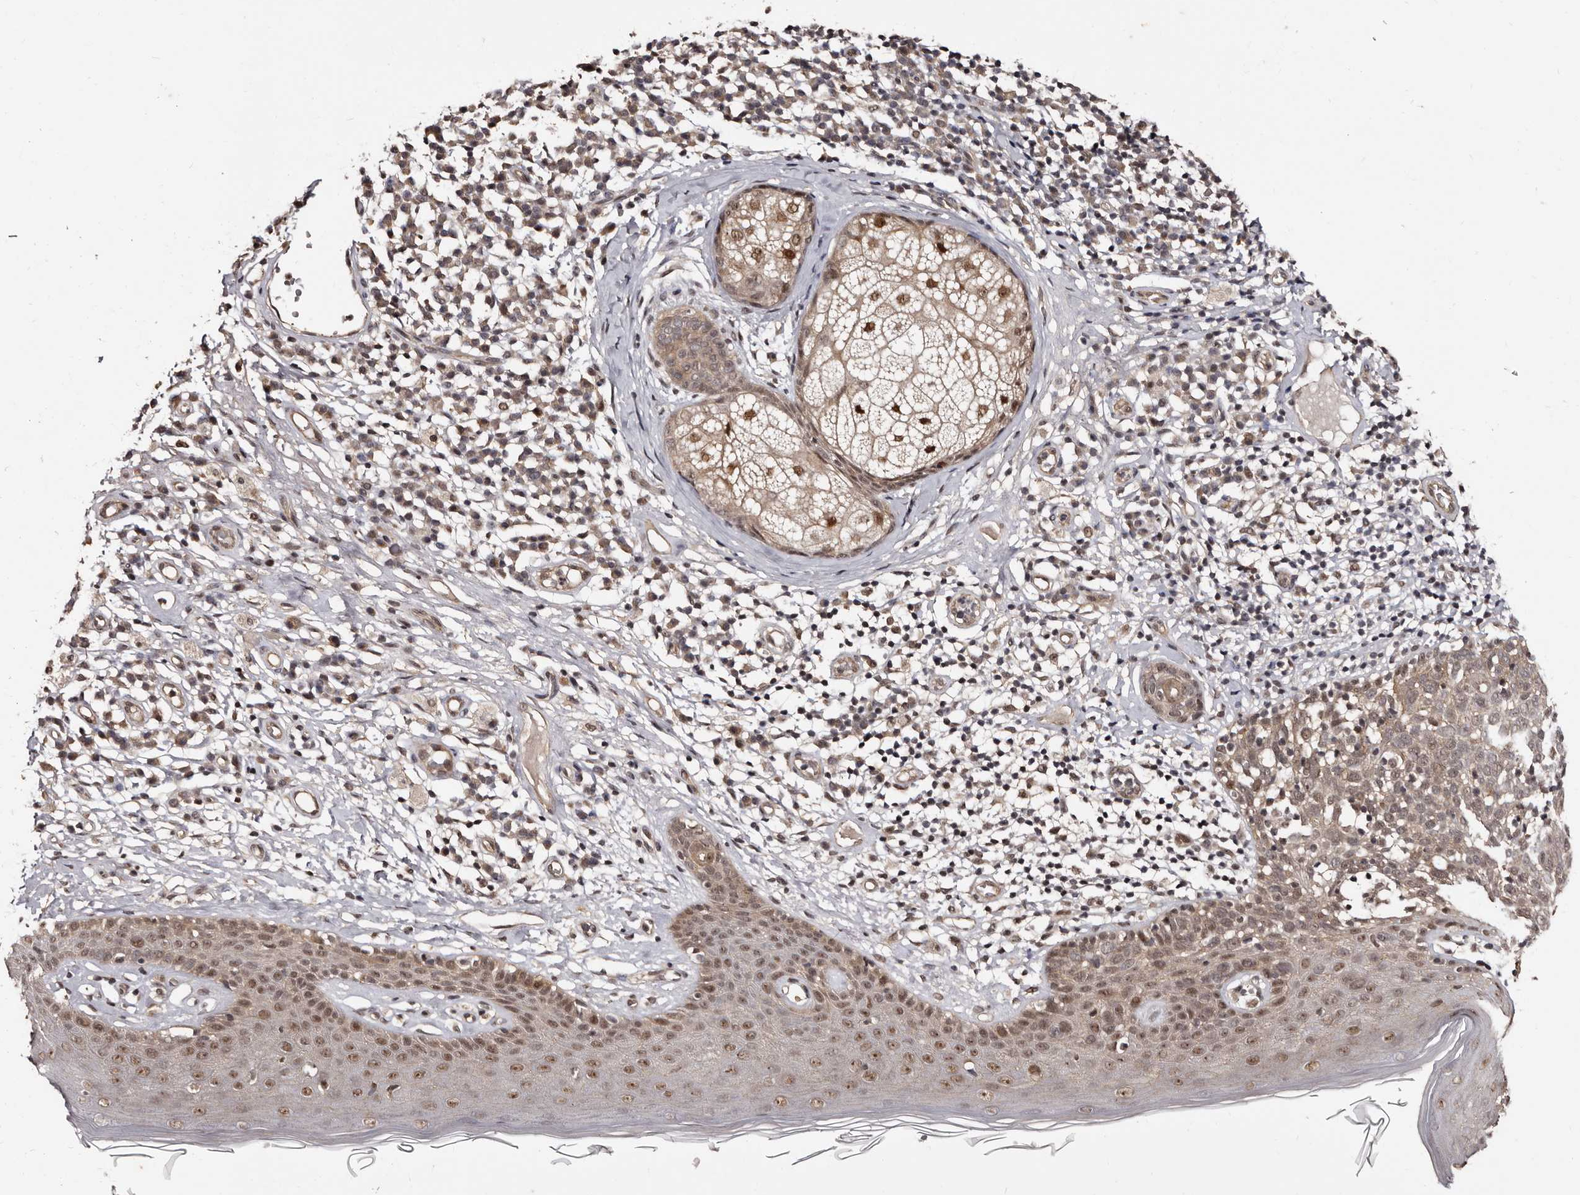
{"staining": {"intensity": "weak", "quantity": ">75%", "location": "cytoplasmic/membranous,nuclear"}, "tissue": "skin cancer", "cell_type": "Tumor cells", "image_type": "cancer", "snomed": [{"axis": "morphology", "description": "Squamous cell carcinoma in situ, NOS"}, {"axis": "morphology", "description": "Squamous cell carcinoma, NOS"}, {"axis": "topography", "description": "Skin"}], "caption": "Immunohistochemical staining of skin squamous cell carcinoma in situ displays low levels of weak cytoplasmic/membranous and nuclear protein expression in about >75% of tumor cells.", "gene": "TBC1D22B", "patient": {"sex": "male", "age": 93}}